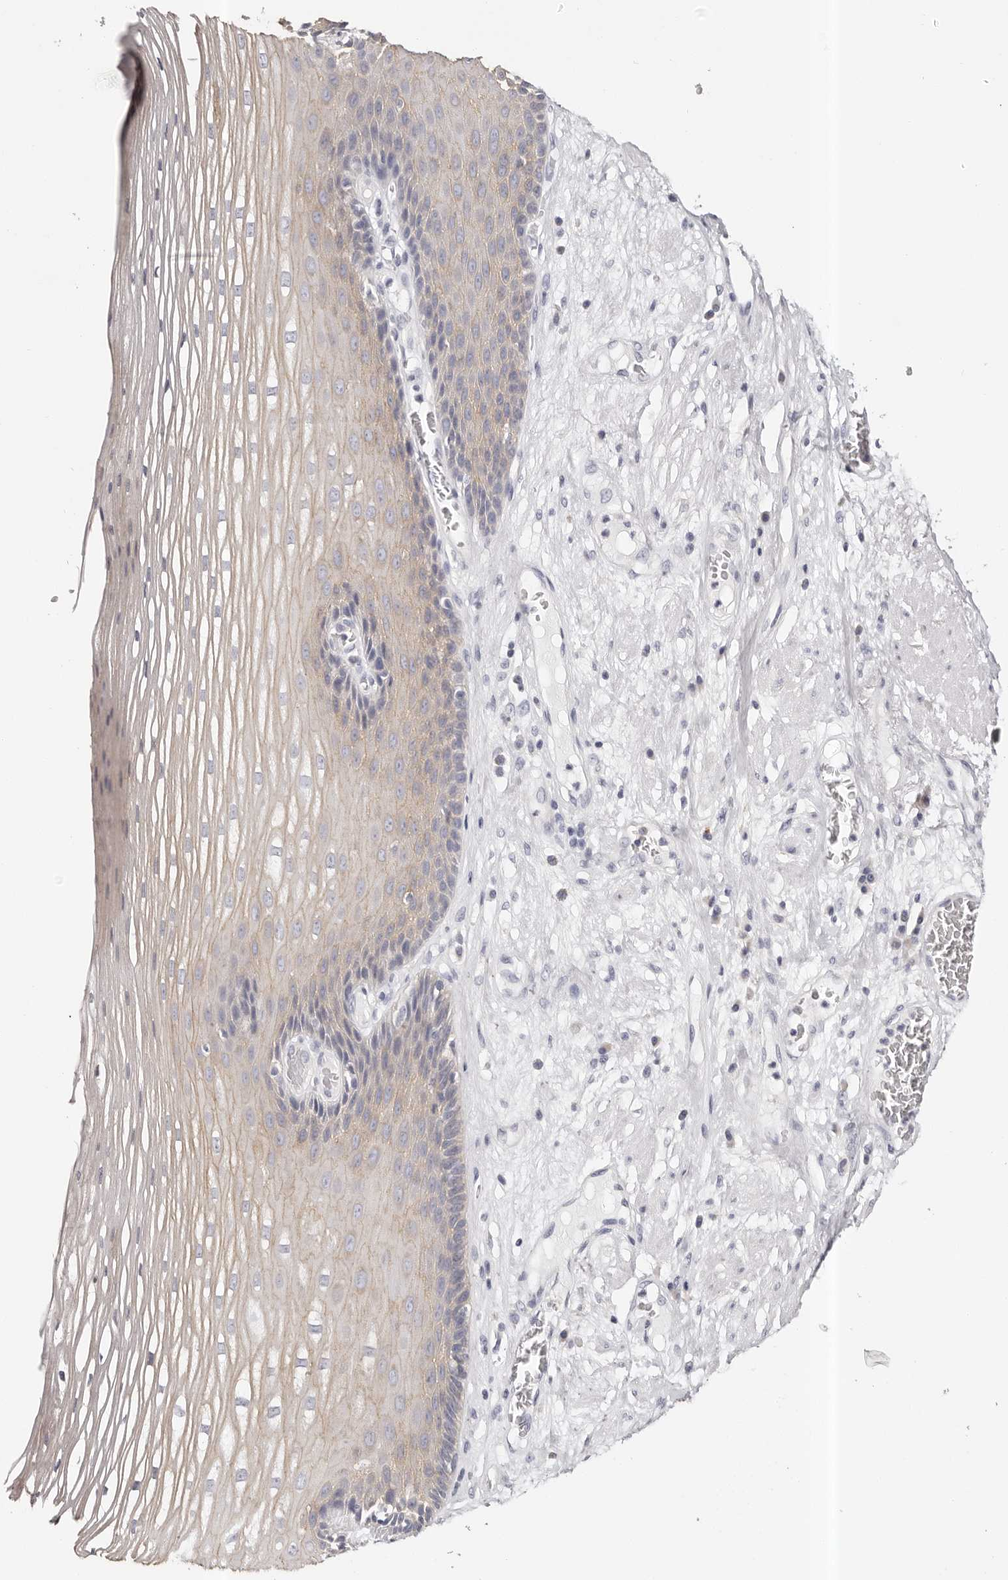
{"staining": {"intensity": "weak", "quantity": "25%-75%", "location": "cytoplasmic/membranous"}, "tissue": "esophagus", "cell_type": "Squamous epithelial cells", "image_type": "normal", "snomed": [{"axis": "morphology", "description": "Normal tissue, NOS"}, {"axis": "topography", "description": "Esophagus"}], "caption": "Protein staining displays weak cytoplasmic/membranous staining in approximately 25%-75% of squamous epithelial cells in normal esophagus. The staining was performed using DAB (3,3'-diaminobenzidine) to visualize the protein expression in brown, while the nuclei were stained in blue with hematoxylin (Magnification: 20x).", "gene": "ROM1", "patient": {"sex": "male", "age": 62}}